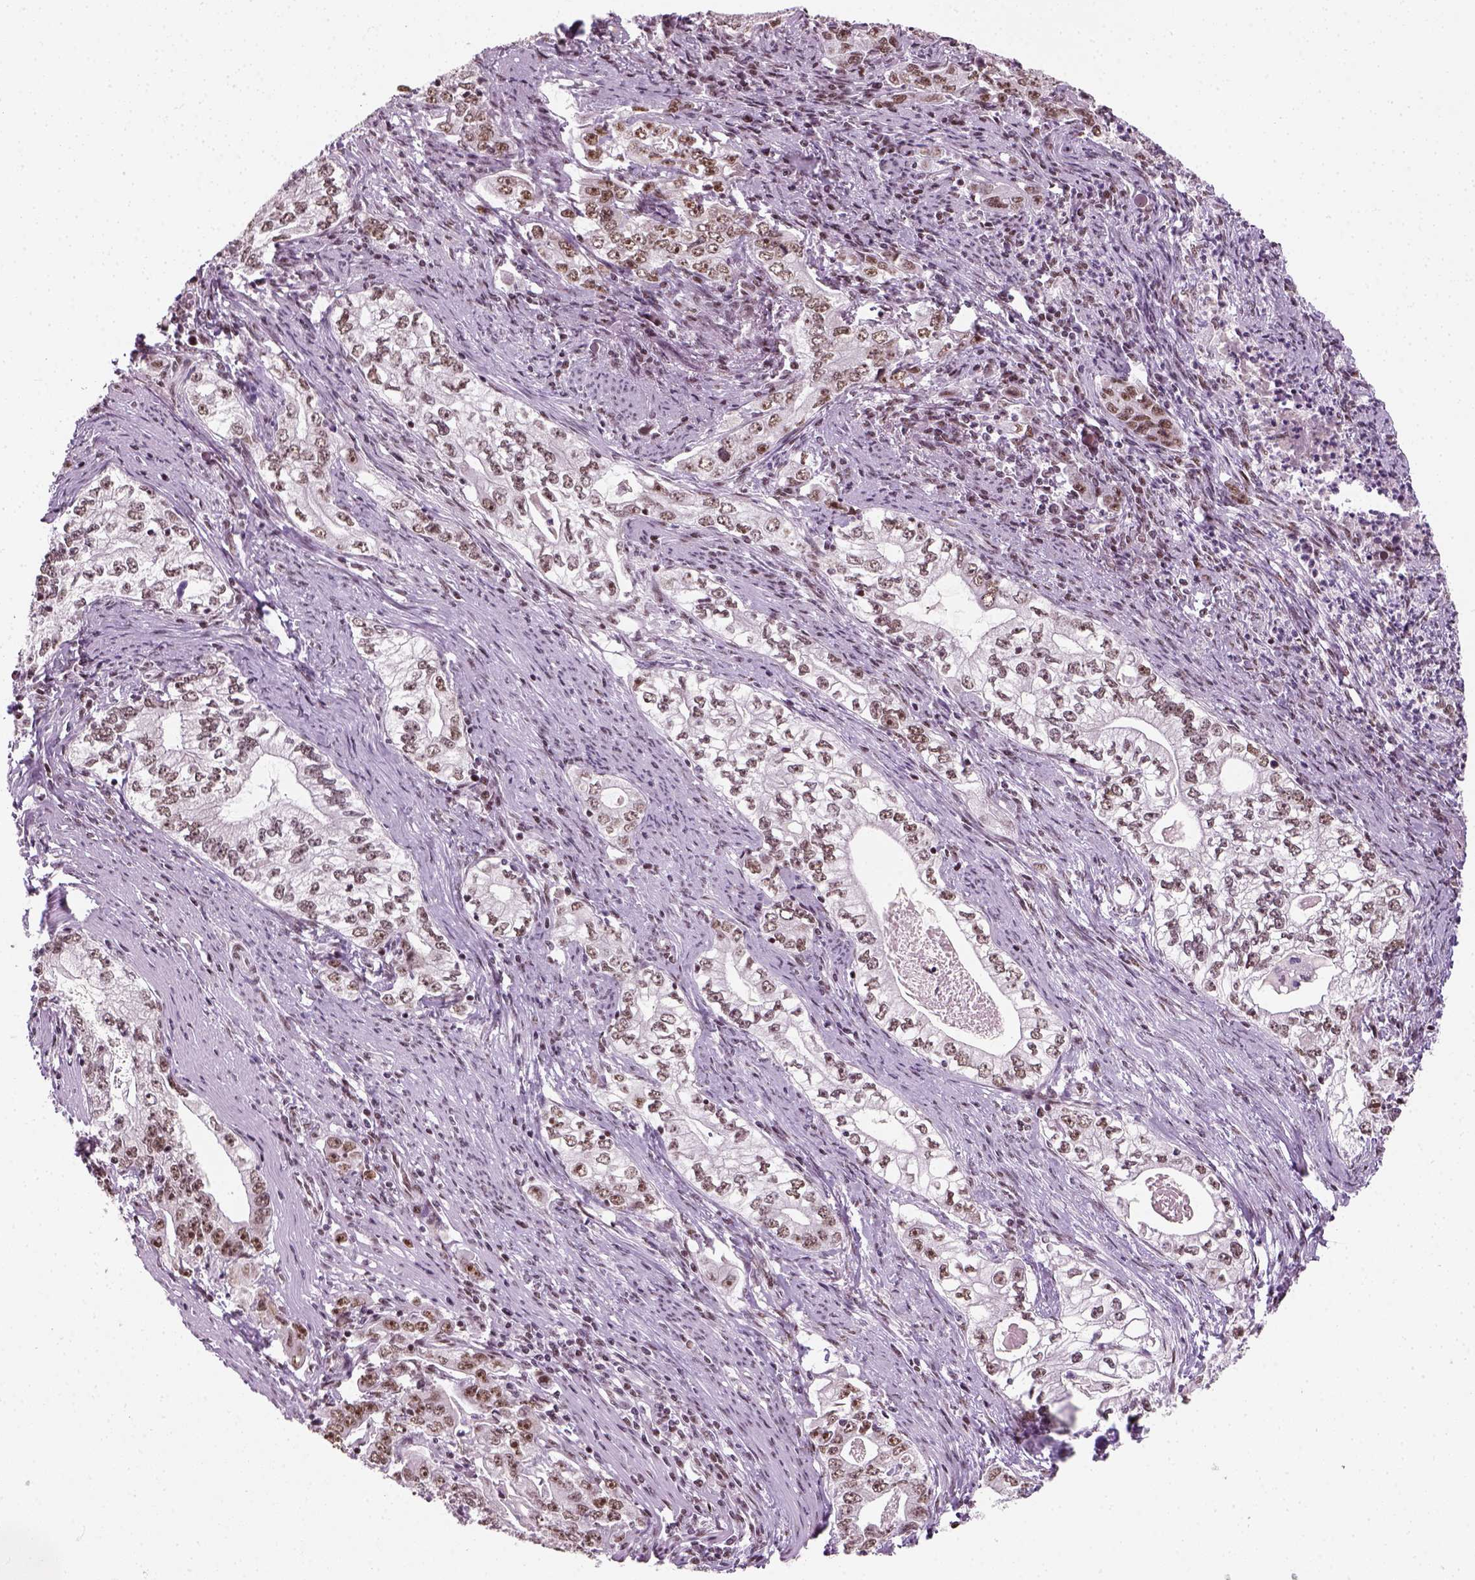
{"staining": {"intensity": "weak", "quantity": ">75%", "location": "nuclear"}, "tissue": "stomach cancer", "cell_type": "Tumor cells", "image_type": "cancer", "snomed": [{"axis": "morphology", "description": "Adenocarcinoma, NOS"}, {"axis": "topography", "description": "Stomach, lower"}], "caption": "Immunohistochemistry staining of stomach cancer, which exhibits low levels of weak nuclear positivity in about >75% of tumor cells indicating weak nuclear protein expression. The staining was performed using DAB (brown) for protein detection and nuclei were counterstained in hematoxylin (blue).", "gene": "GTF2F1", "patient": {"sex": "female", "age": 72}}